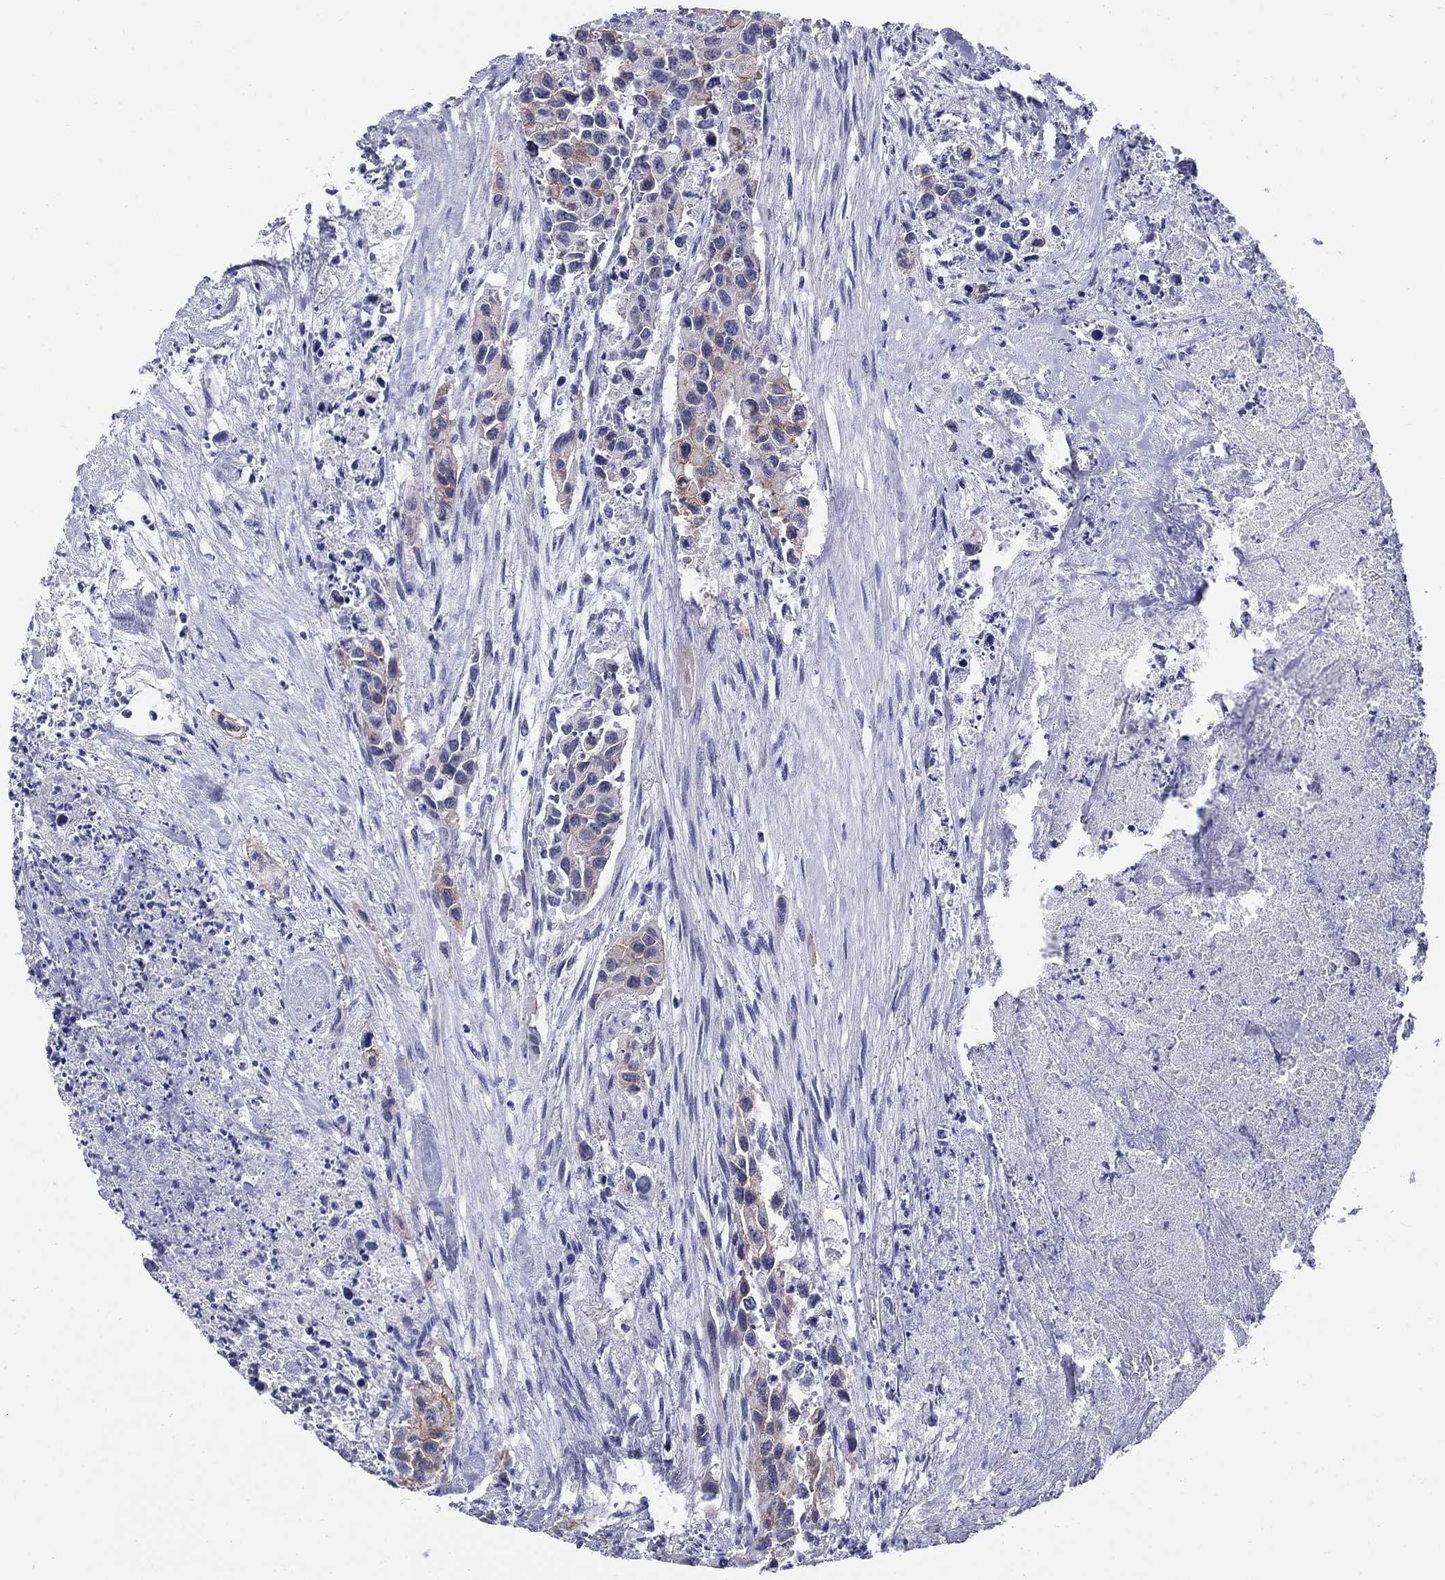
{"staining": {"intensity": "strong", "quantity": "25%-75%", "location": "cytoplasmic/membranous"}, "tissue": "urothelial cancer", "cell_type": "Tumor cells", "image_type": "cancer", "snomed": [{"axis": "morphology", "description": "Urothelial carcinoma, High grade"}, {"axis": "topography", "description": "Urinary bladder"}], "caption": "Urothelial carcinoma (high-grade) stained with a brown dye reveals strong cytoplasmic/membranous positive staining in approximately 25%-75% of tumor cells.", "gene": "C4orf19", "patient": {"sex": "female", "age": 73}}